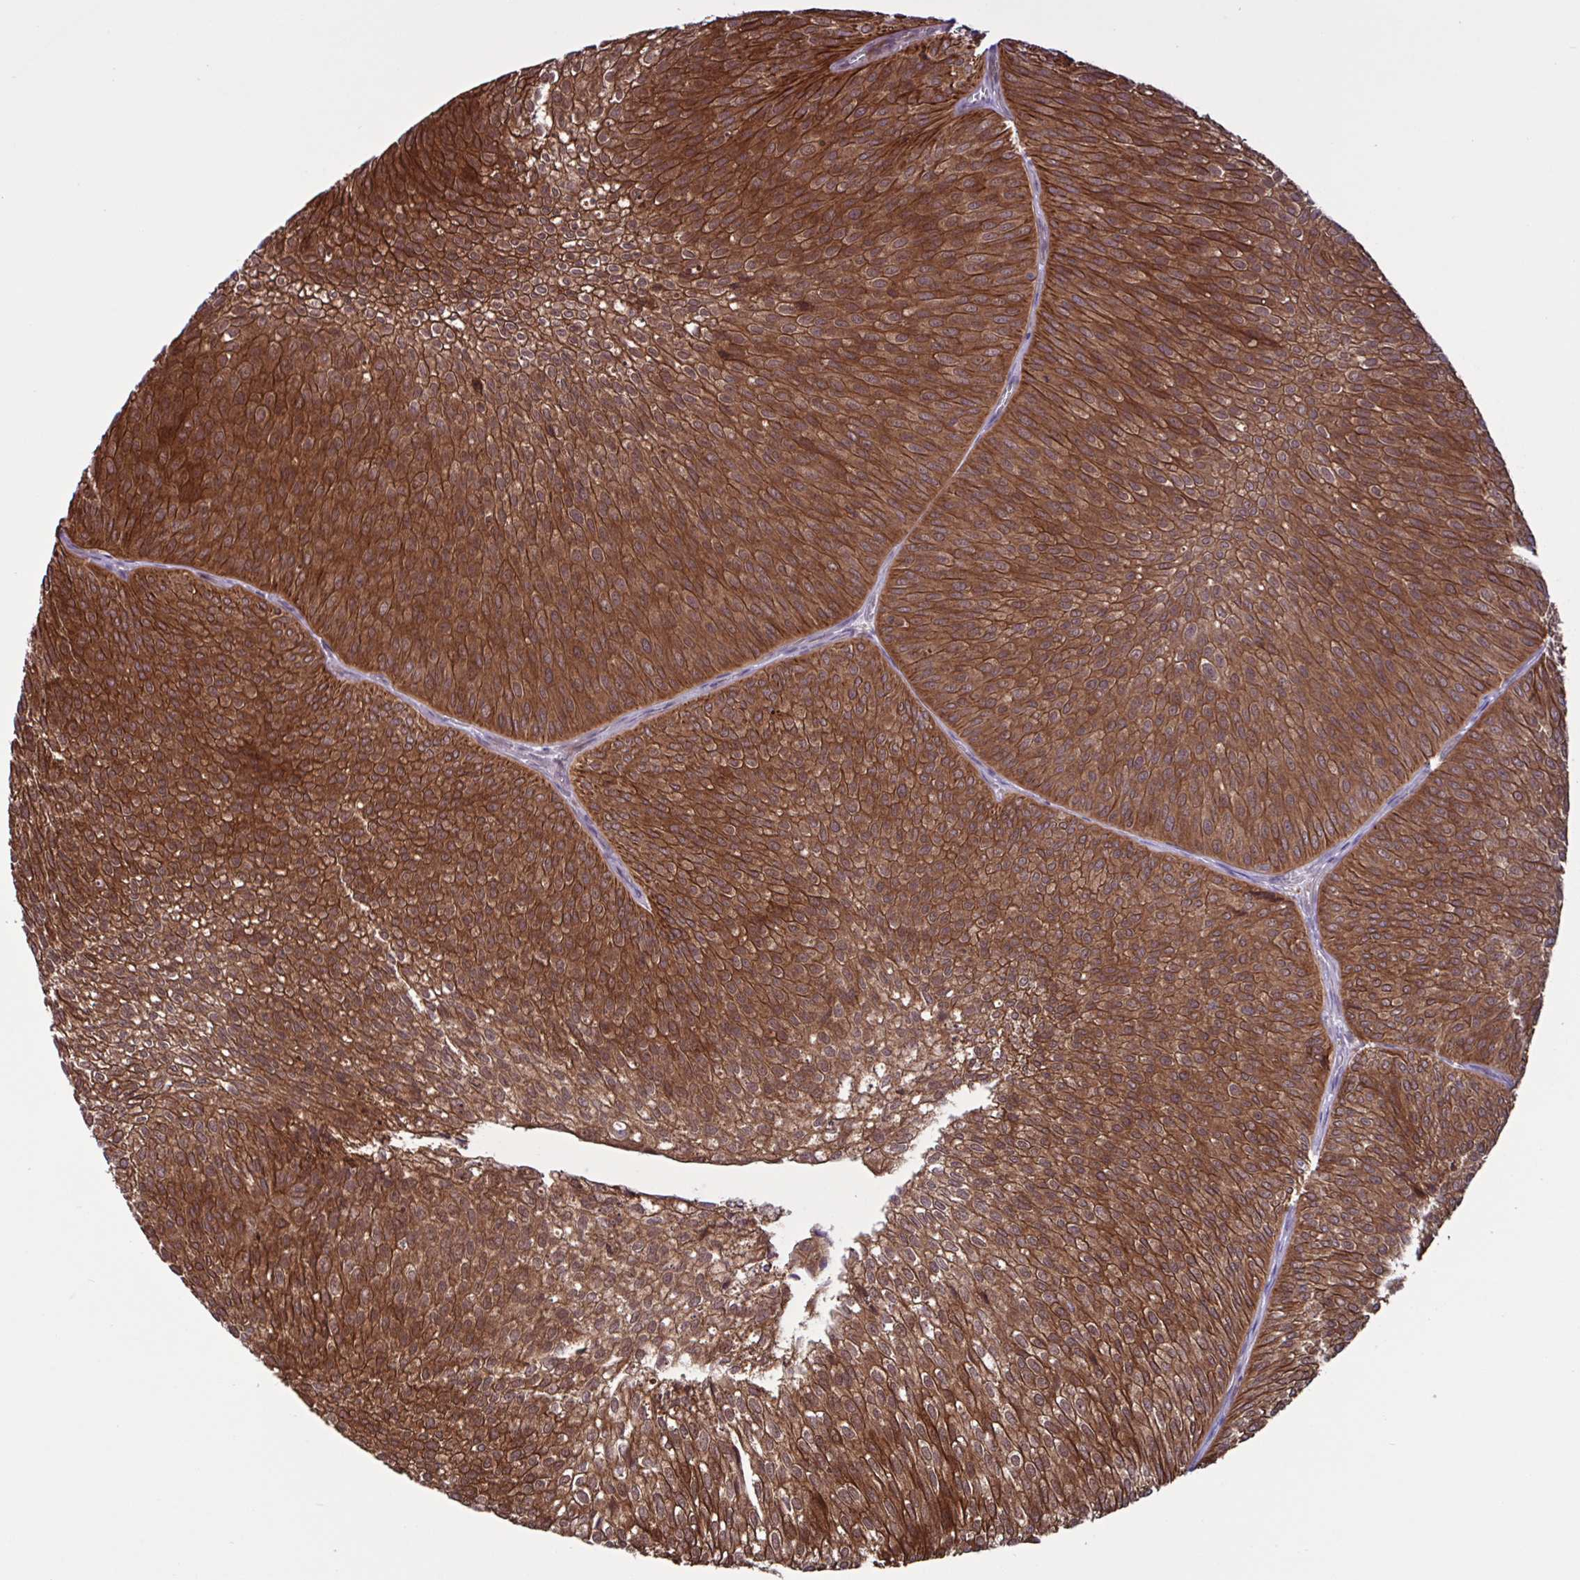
{"staining": {"intensity": "strong", "quantity": ">75%", "location": "cytoplasmic/membranous"}, "tissue": "urothelial cancer", "cell_type": "Tumor cells", "image_type": "cancer", "snomed": [{"axis": "morphology", "description": "Urothelial carcinoma, Low grade"}, {"axis": "topography", "description": "Urinary bladder"}], "caption": "Brown immunohistochemical staining in human low-grade urothelial carcinoma shows strong cytoplasmic/membranous staining in about >75% of tumor cells.", "gene": "GLTP", "patient": {"sex": "male", "age": 91}}